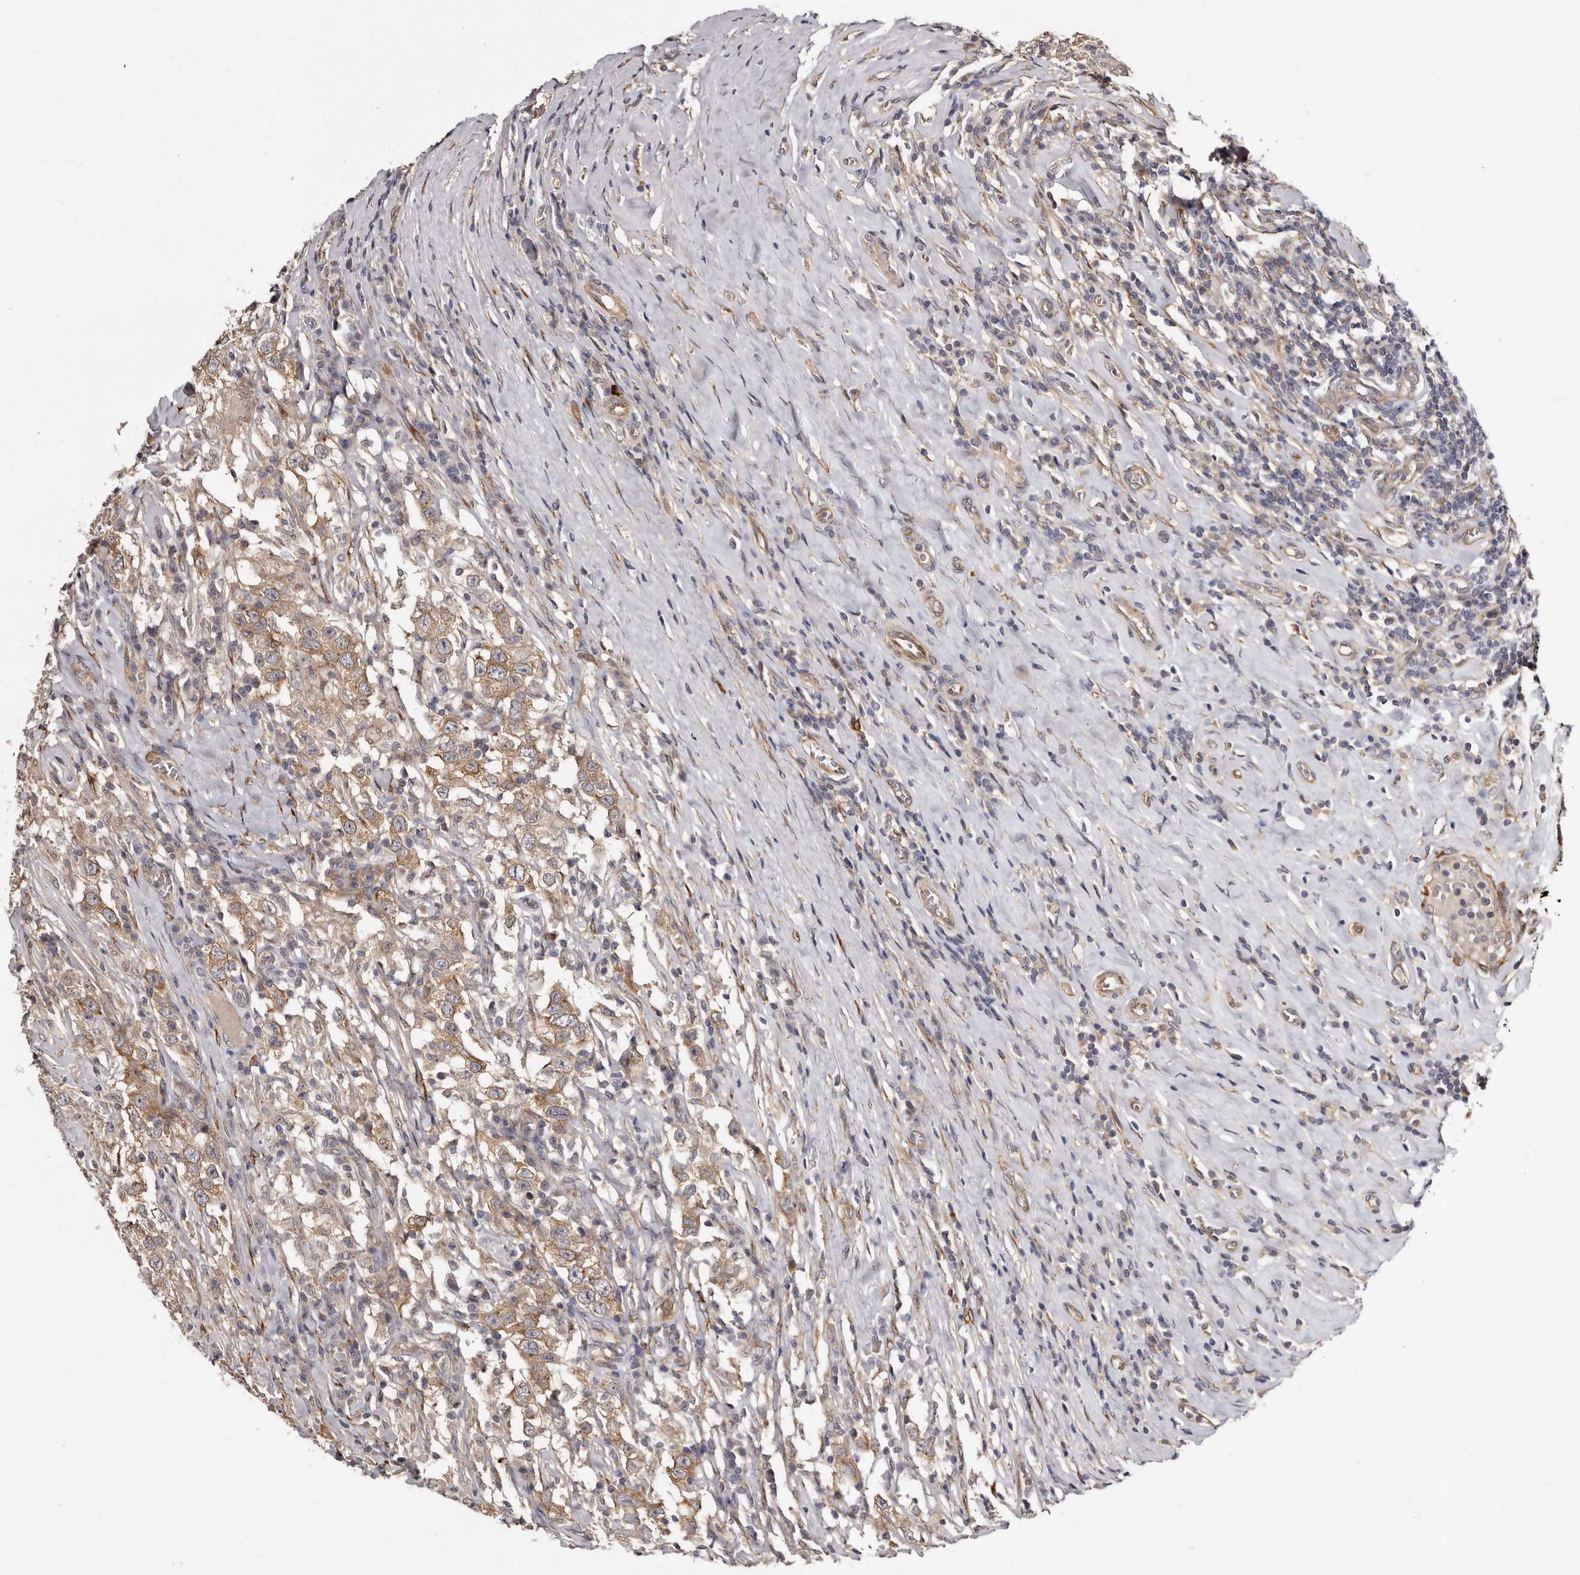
{"staining": {"intensity": "moderate", "quantity": ">75%", "location": "cytoplasmic/membranous"}, "tissue": "testis cancer", "cell_type": "Tumor cells", "image_type": "cancer", "snomed": [{"axis": "morphology", "description": "Seminoma, NOS"}, {"axis": "topography", "description": "Testis"}], "caption": "Protein staining of testis seminoma tissue demonstrates moderate cytoplasmic/membranous staining in about >75% of tumor cells. The staining was performed using DAB (3,3'-diaminobenzidine), with brown indicating positive protein expression. Nuclei are stained blue with hematoxylin.", "gene": "TBC1D22B", "patient": {"sex": "male", "age": 41}}